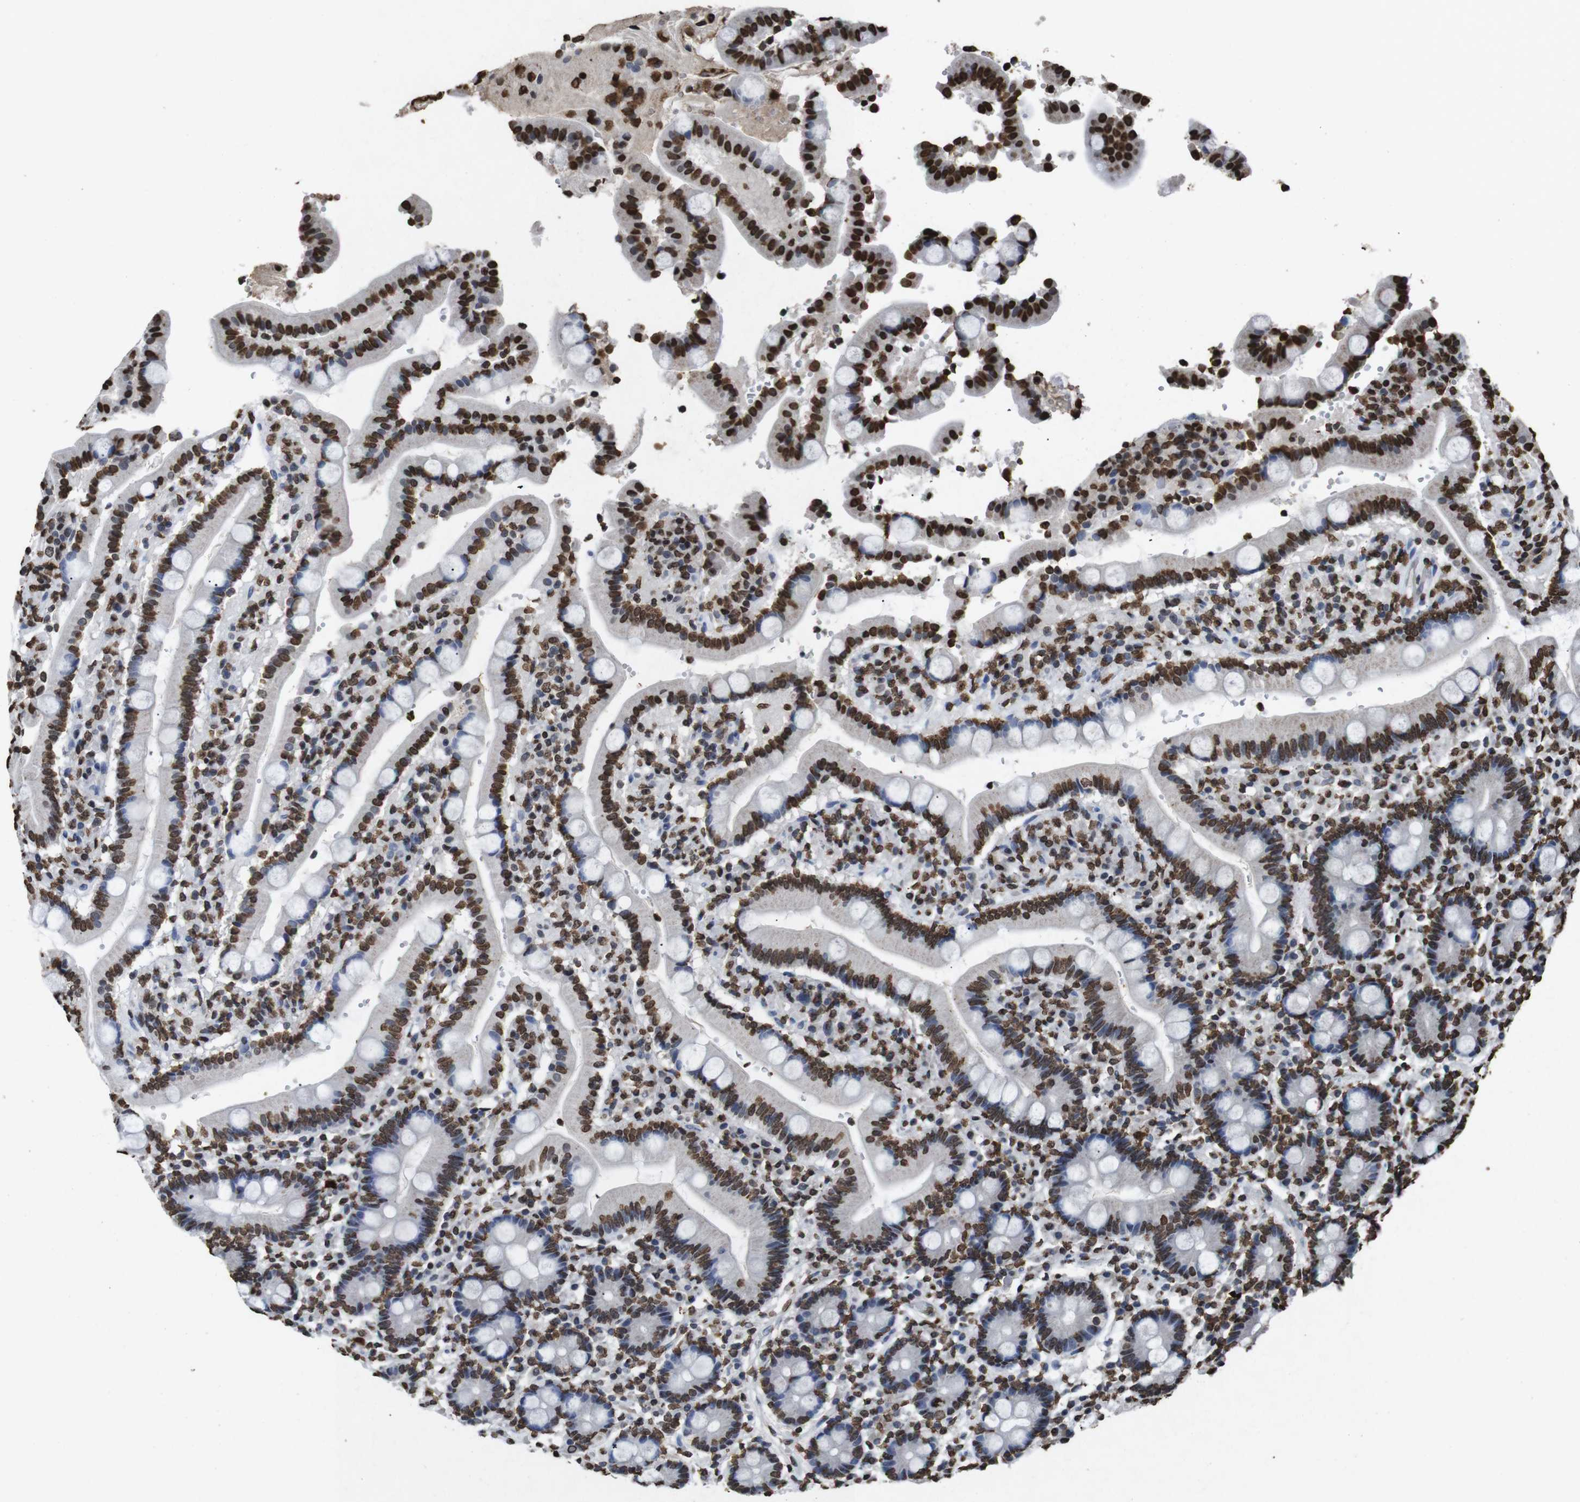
{"staining": {"intensity": "strong", "quantity": ">75%", "location": "nuclear"}, "tissue": "duodenum", "cell_type": "Glandular cells", "image_type": "normal", "snomed": [{"axis": "morphology", "description": "Normal tissue, NOS"}, {"axis": "topography", "description": "Small intestine, NOS"}], "caption": "Immunohistochemistry (DAB) staining of unremarkable human duodenum demonstrates strong nuclear protein positivity in approximately >75% of glandular cells. The staining is performed using DAB (3,3'-diaminobenzidine) brown chromogen to label protein expression. The nuclei are counter-stained blue using hematoxylin.", "gene": "MDM2", "patient": {"sex": "female", "age": 71}}